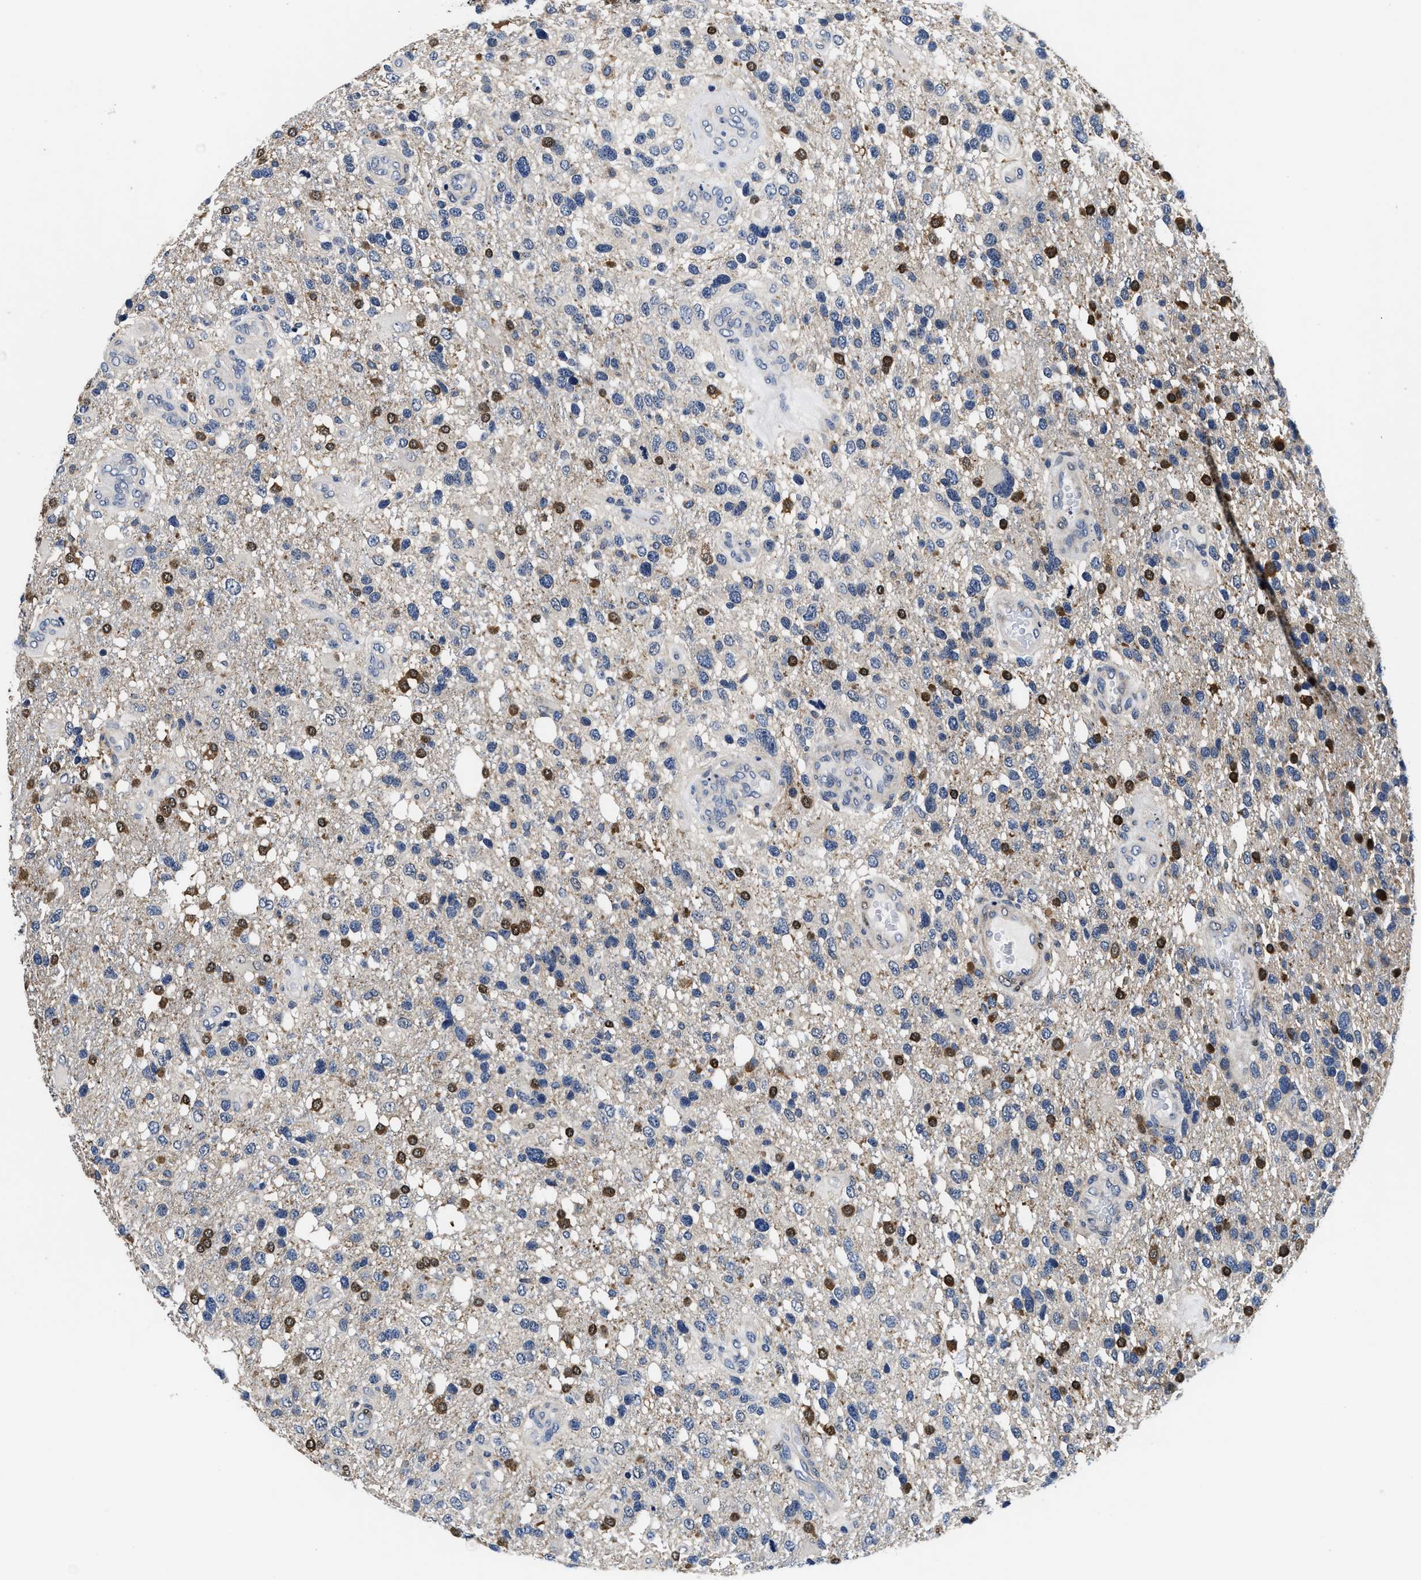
{"staining": {"intensity": "strong", "quantity": "<25%", "location": "cytoplasmic/membranous,nuclear"}, "tissue": "glioma", "cell_type": "Tumor cells", "image_type": "cancer", "snomed": [{"axis": "morphology", "description": "Glioma, malignant, High grade"}, {"axis": "topography", "description": "Brain"}], "caption": "This micrograph reveals IHC staining of glioma, with medium strong cytoplasmic/membranous and nuclear positivity in approximately <25% of tumor cells.", "gene": "ANKIB1", "patient": {"sex": "female", "age": 58}}